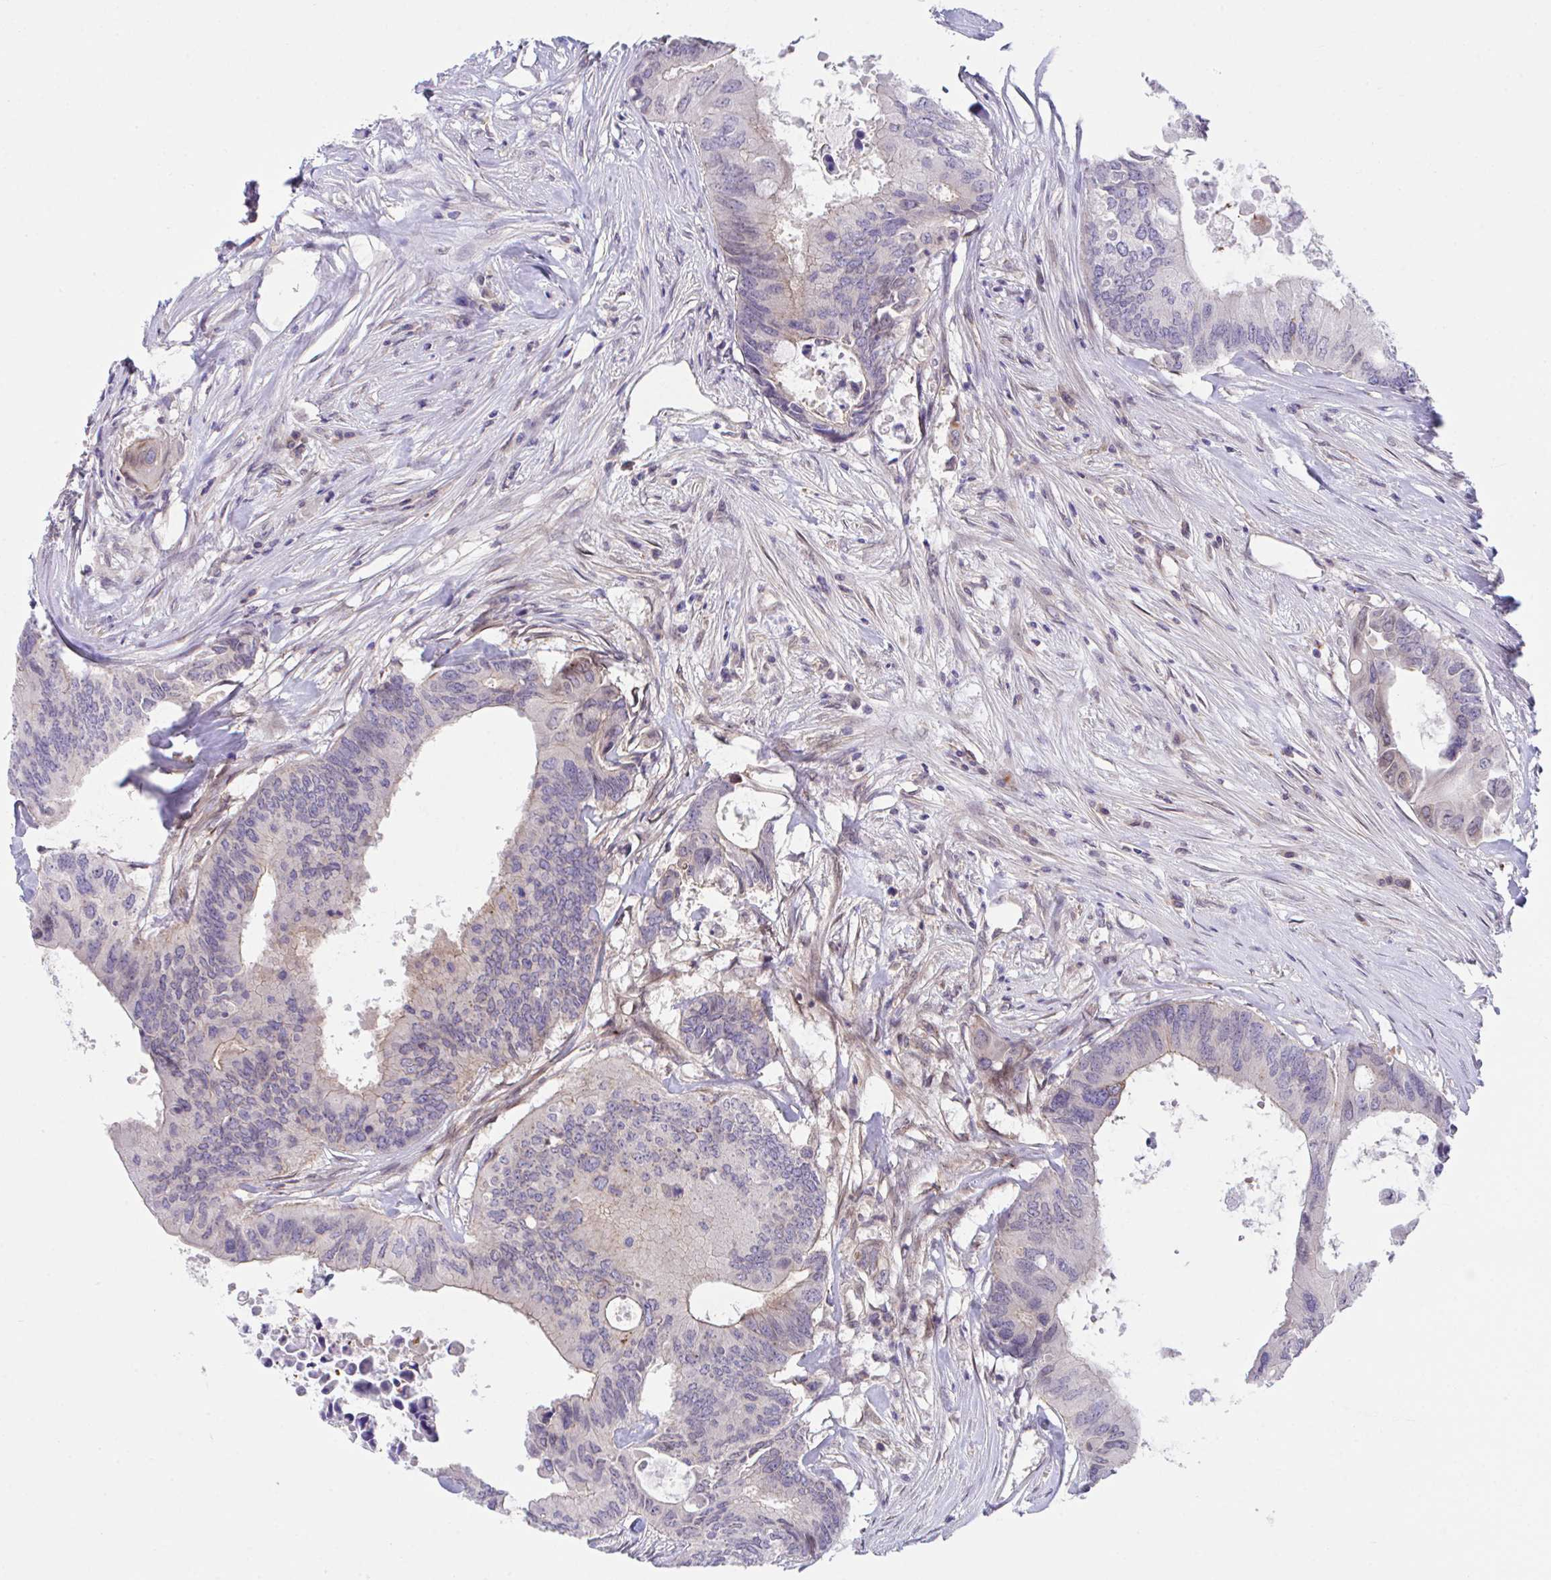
{"staining": {"intensity": "negative", "quantity": "none", "location": "none"}, "tissue": "colorectal cancer", "cell_type": "Tumor cells", "image_type": "cancer", "snomed": [{"axis": "morphology", "description": "Adenocarcinoma, NOS"}, {"axis": "topography", "description": "Colon"}], "caption": "Adenocarcinoma (colorectal) was stained to show a protein in brown. There is no significant positivity in tumor cells. (DAB (3,3'-diaminobenzidine) immunohistochemistry (IHC) visualized using brightfield microscopy, high magnification).", "gene": "ZBED3", "patient": {"sex": "male", "age": 71}}